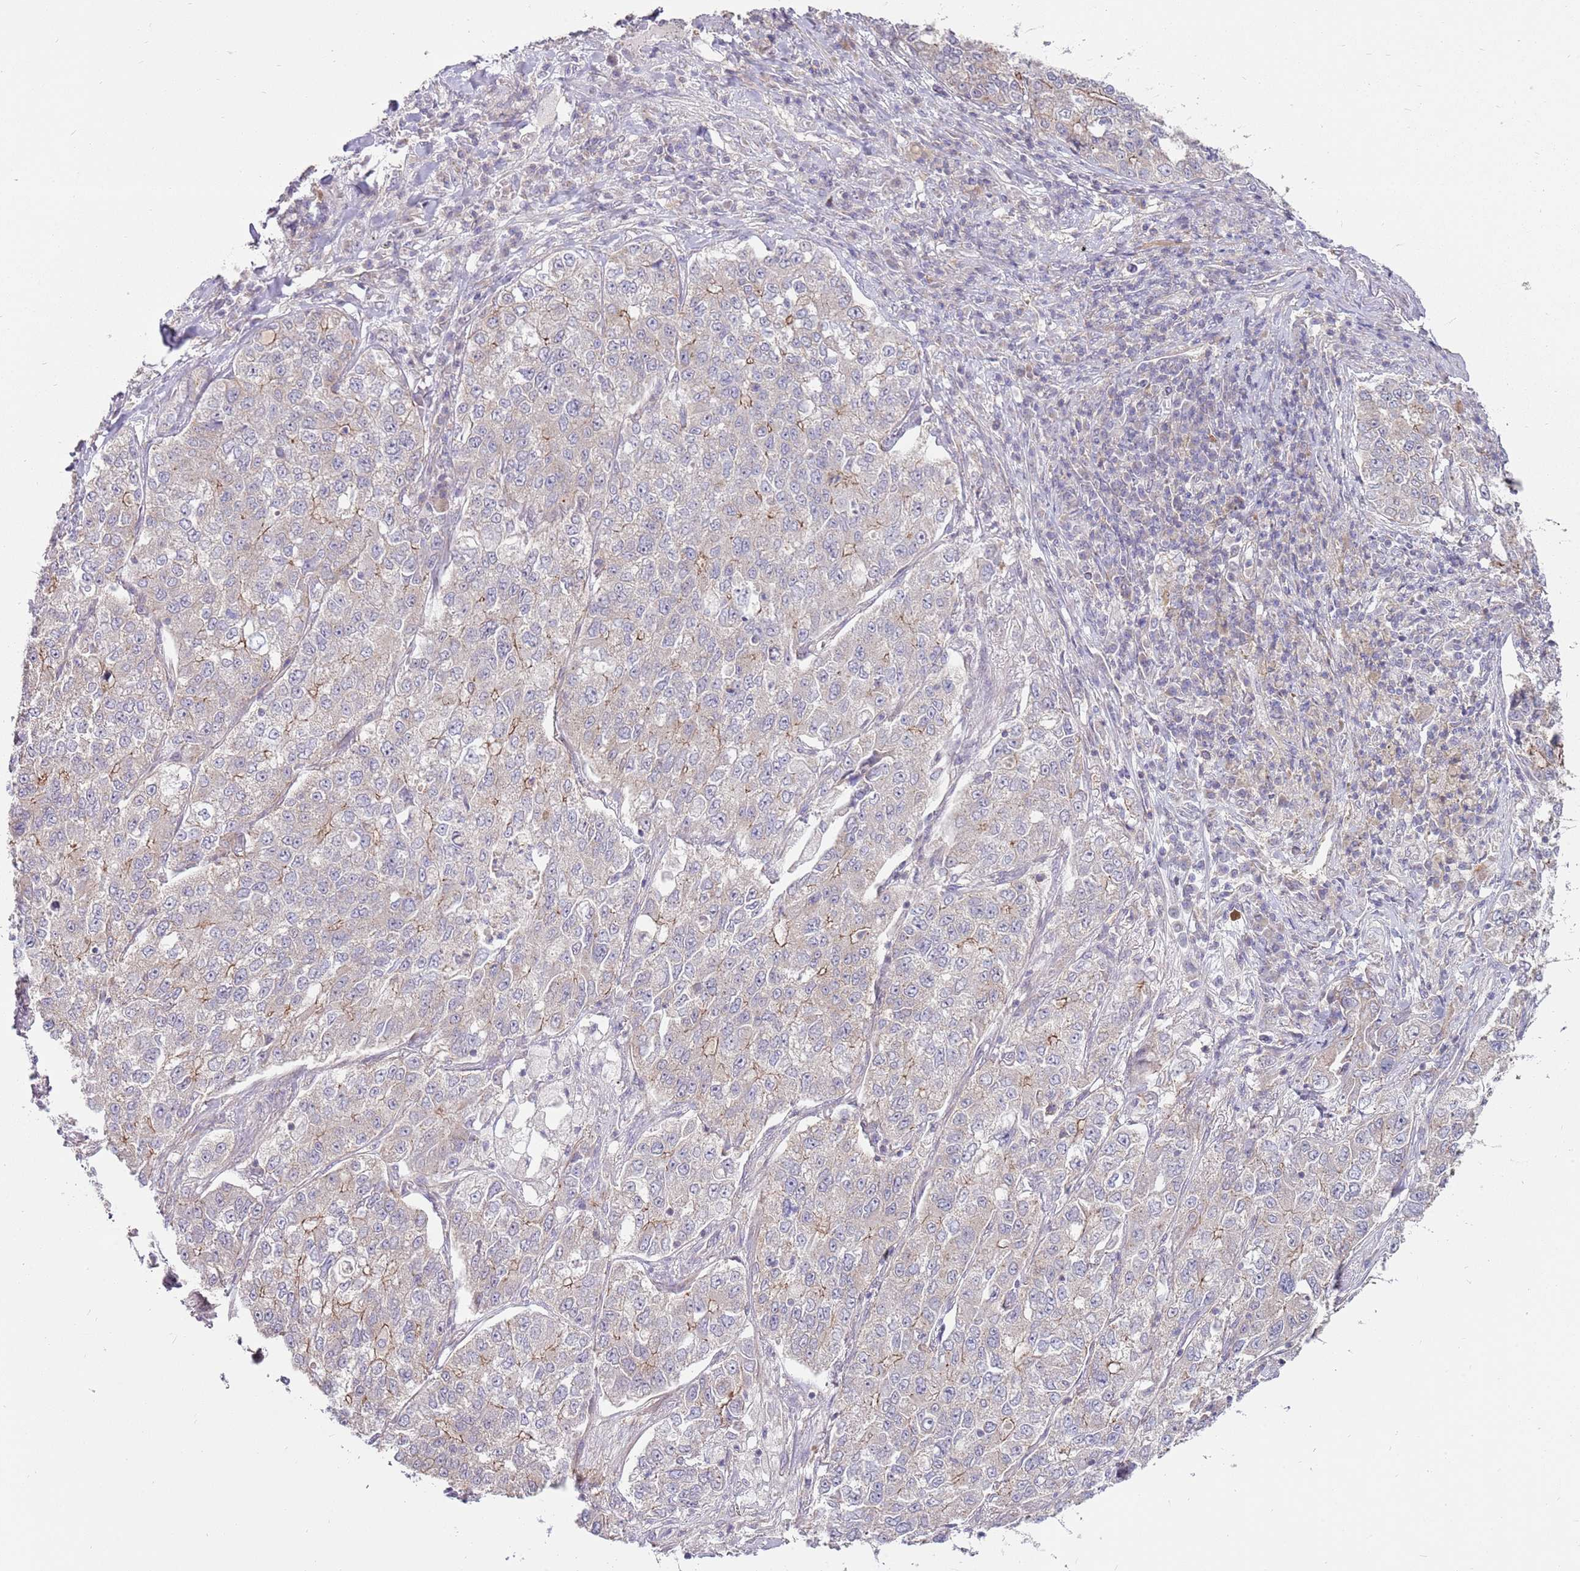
{"staining": {"intensity": "weak", "quantity": "<25%", "location": "cytoplasmic/membranous"}, "tissue": "lung cancer", "cell_type": "Tumor cells", "image_type": "cancer", "snomed": [{"axis": "morphology", "description": "Adenocarcinoma, NOS"}, {"axis": "topography", "description": "Lung"}], "caption": "IHC micrograph of human adenocarcinoma (lung) stained for a protein (brown), which exhibits no staining in tumor cells. Nuclei are stained in blue.", "gene": "SPATA31D1", "patient": {"sex": "male", "age": 49}}